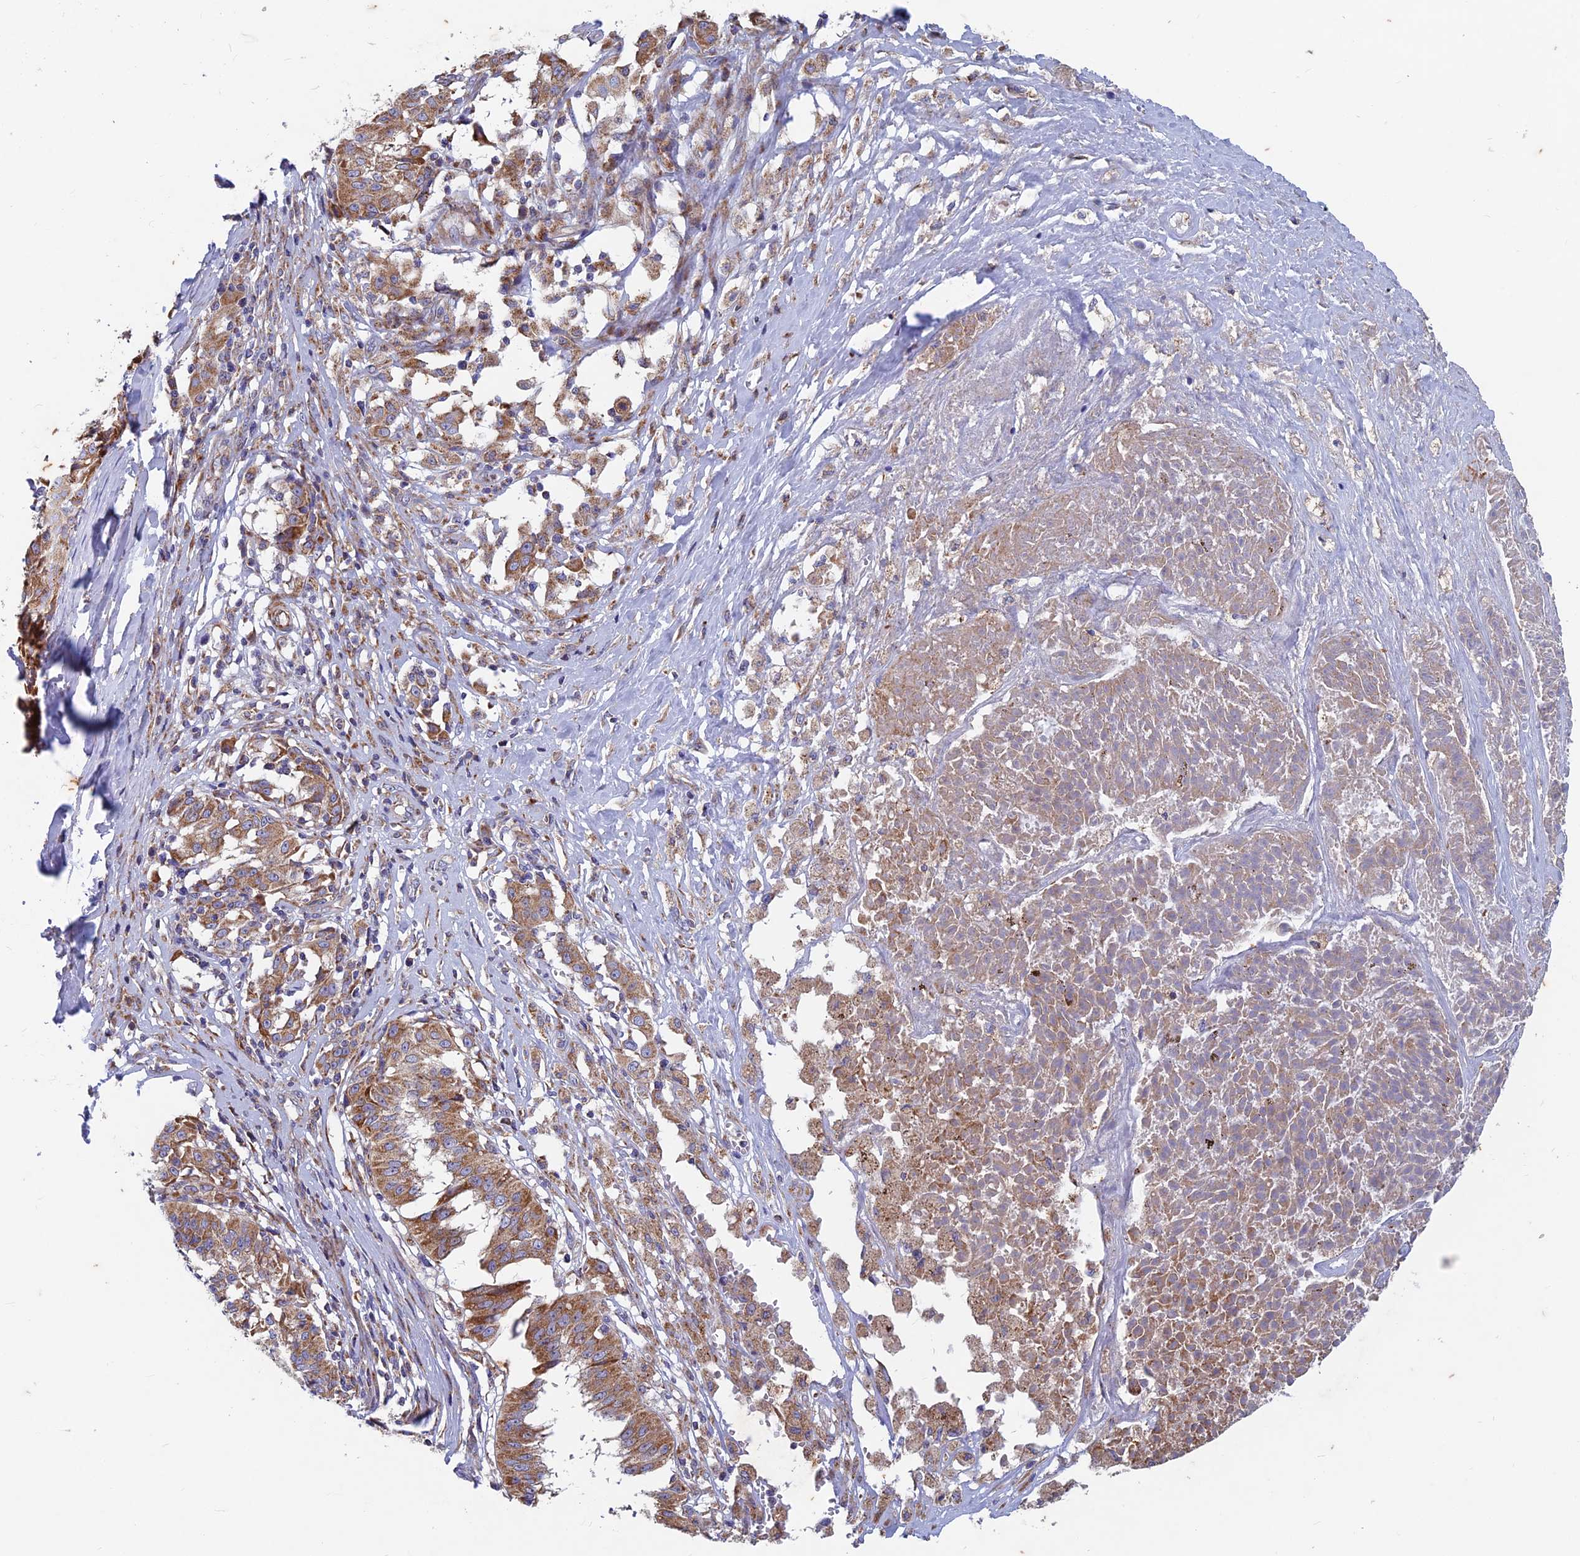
{"staining": {"intensity": "moderate", "quantity": ">75%", "location": "cytoplasmic/membranous"}, "tissue": "melanoma", "cell_type": "Tumor cells", "image_type": "cancer", "snomed": [{"axis": "morphology", "description": "Malignant melanoma, NOS"}, {"axis": "topography", "description": "Skin"}], "caption": "Malignant melanoma tissue displays moderate cytoplasmic/membranous positivity in approximately >75% of tumor cells, visualized by immunohistochemistry.", "gene": "AP4S1", "patient": {"sex": "female", "age": 72}}